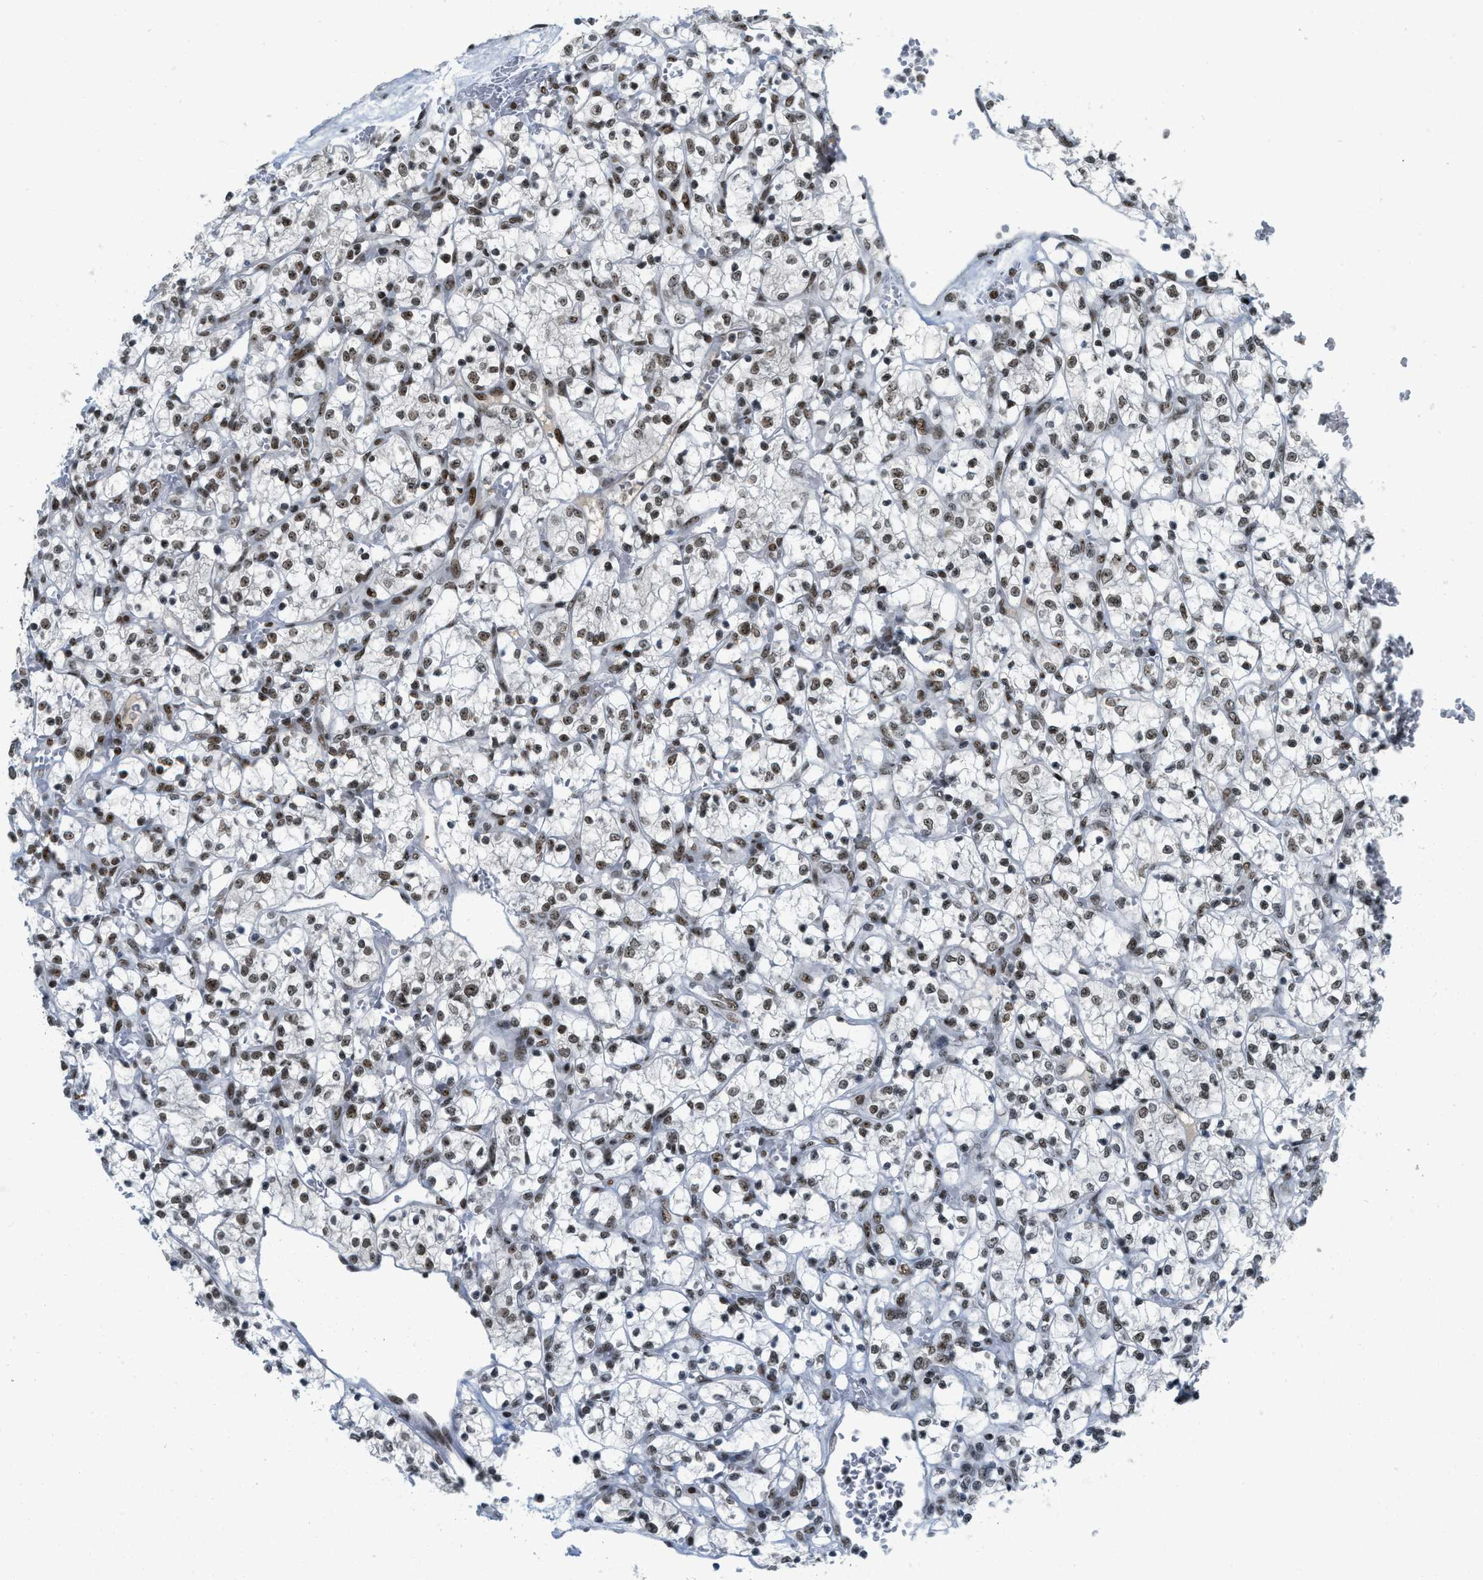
{"staining": {"intensity": "weak", "quantity": ">75%", "location": "nuclear"}, "tissue": "renal cancer", "cell_type": "Tumor cells", "image_type": "cancer", "snomed": [{"axis": "morphology", "description": "Adenocarcinoma, NOS"}, {"axis": "topography", "description": "Kidney"}], "caption": "Immunohistochemistry photomicrograph of neoplastic tissue: renal adenocarcinoma stained using immunohistochemistry (IHC) reveals low levels of weak protein expression localized specifically in the nuclear of tumor cells, appearing as a nuclear brown color.", "gene": "URB1", "patient": {"sex": "female", "age": 69}}